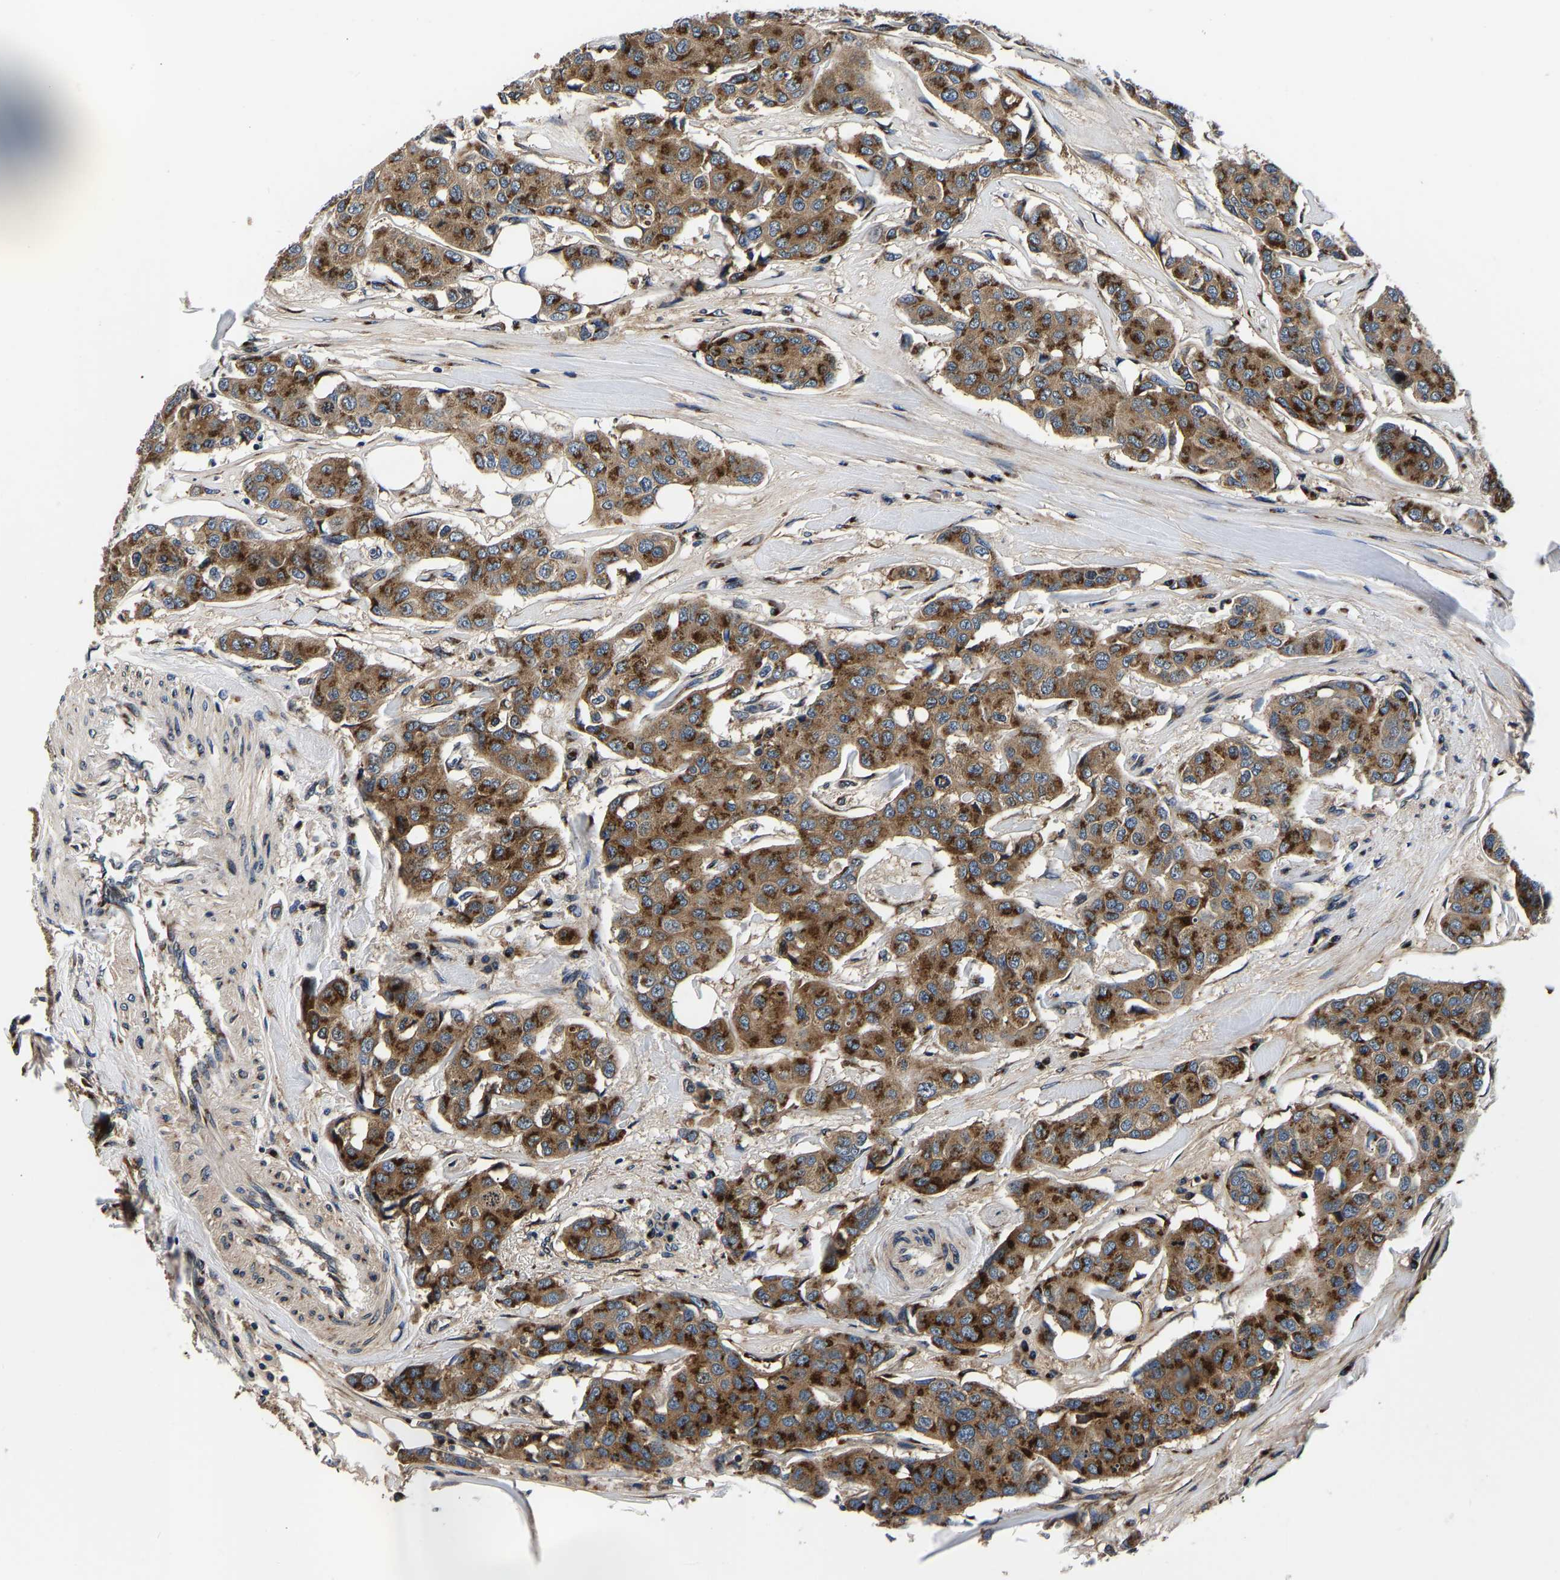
{"staining": {"intensity": "strong", "quantity": ">75%", "location": "cytoplasmic/membranous"}, "tissue": "breast cancer", "cell_type": "Tumor cells", "image_type": "cancer", "snomed": [{"axis": "morphology", "description": "Duct carcinoma"}, {"axis": "topography", "description": "Breast"}], "caption": "Immunohistochemical staining of human breast infiltrating ductal carcinoma reveals high levels of strong cytoplasmic/membranous protein expression in approximately >75% of tumor cells.", "gene": "RABAC1", "patient": {"sex": "female", "age": 80}}